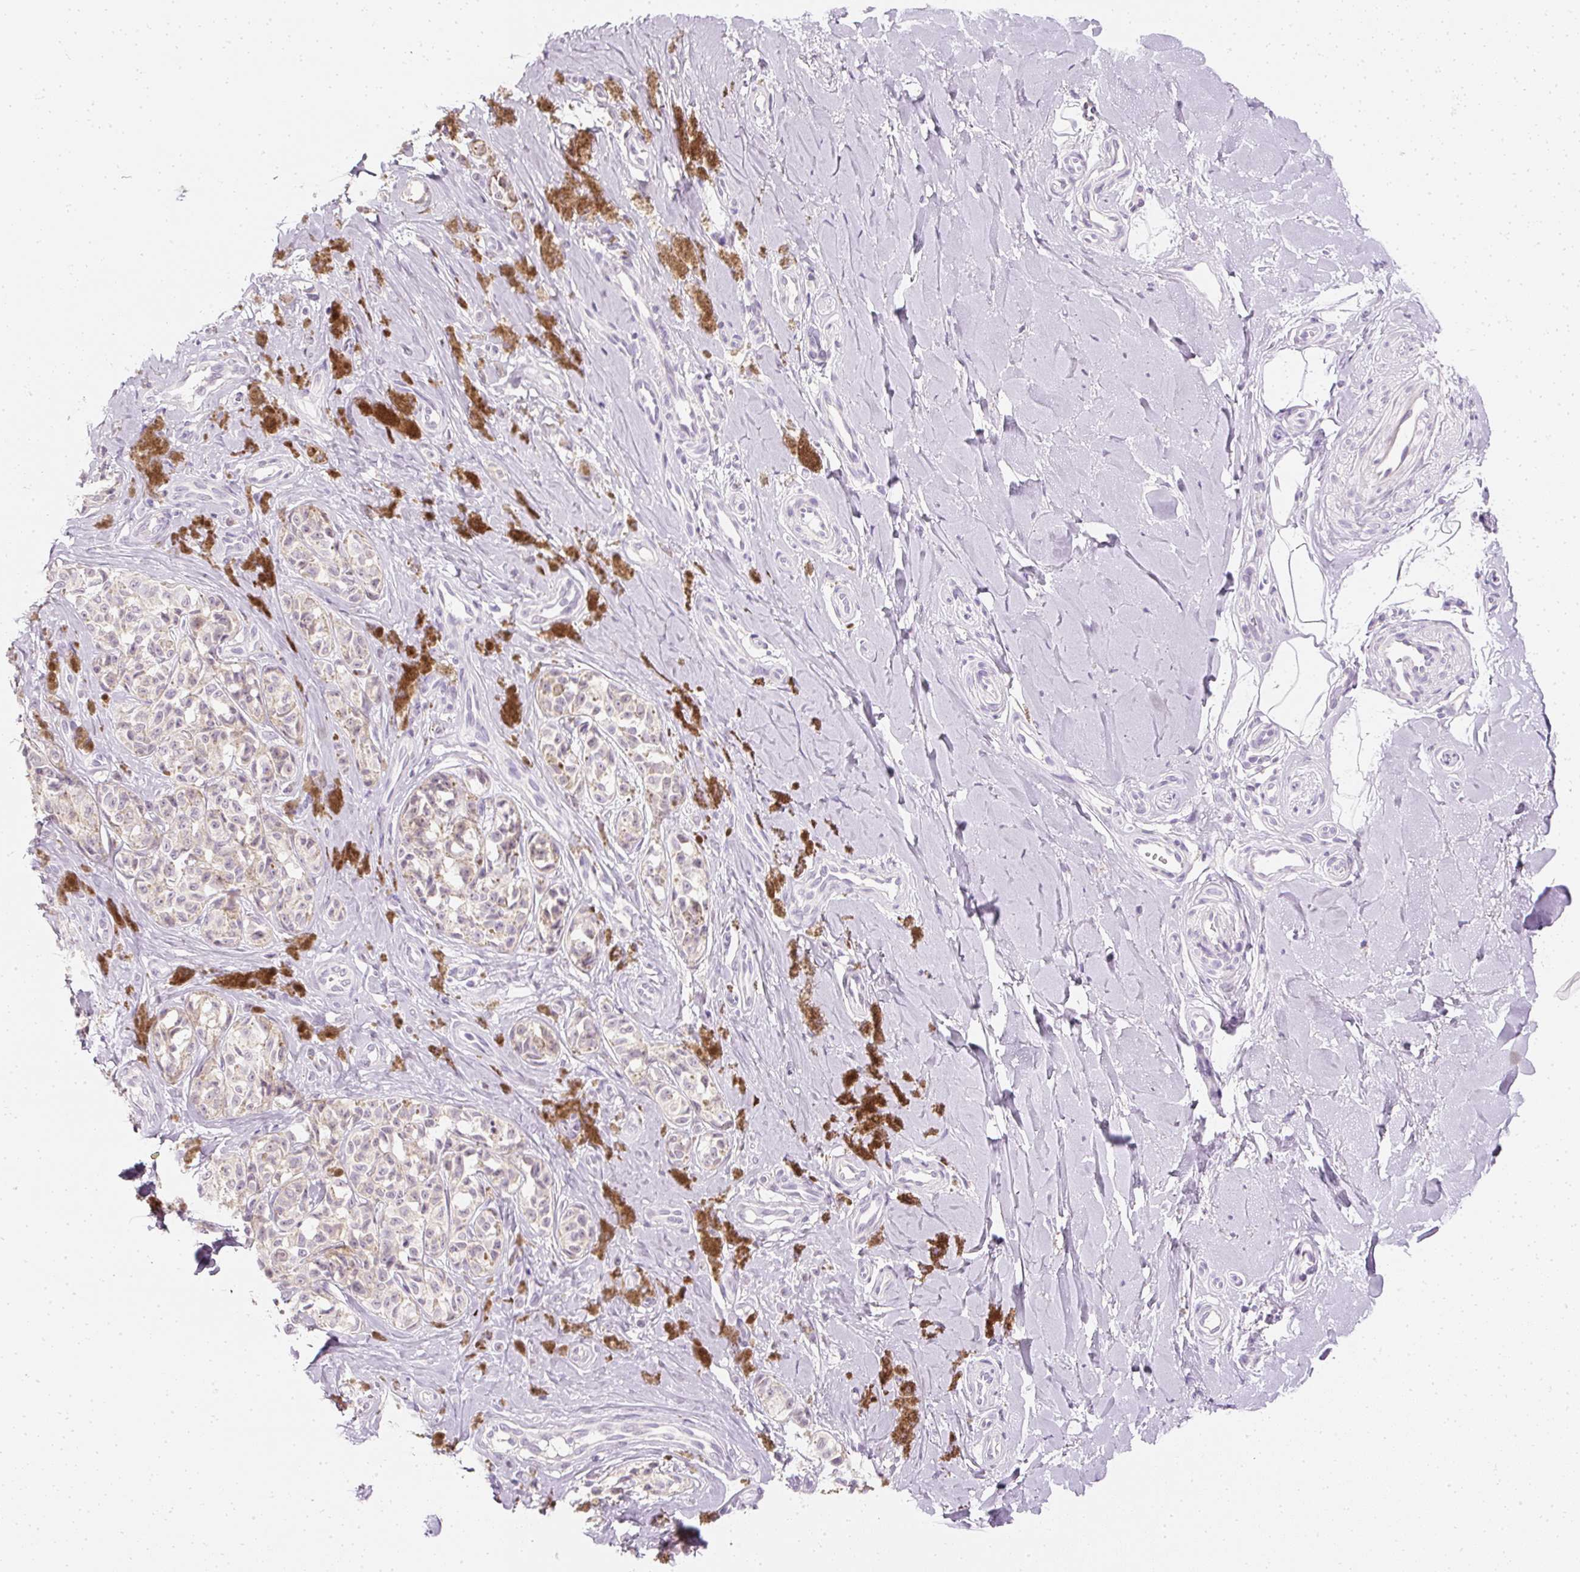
{"staining": {"intensity": "negative", "quantity": "none", "location": "none"}, "tissue": "melanoma", "cell_type": "Tumor cells", "image_type": "cancer", "snomed": [{"axis": "morphology", "description": "Malignant melanoma, NOS"}, {"axis": "topography", "description": "Skin"}], "caption": "Malignant melanoma was stained to show a protein in brown. There is no significant expression in tumor cells.", "gene": "ELAVL3", "patient": {"sex": "female", "age": 65}}